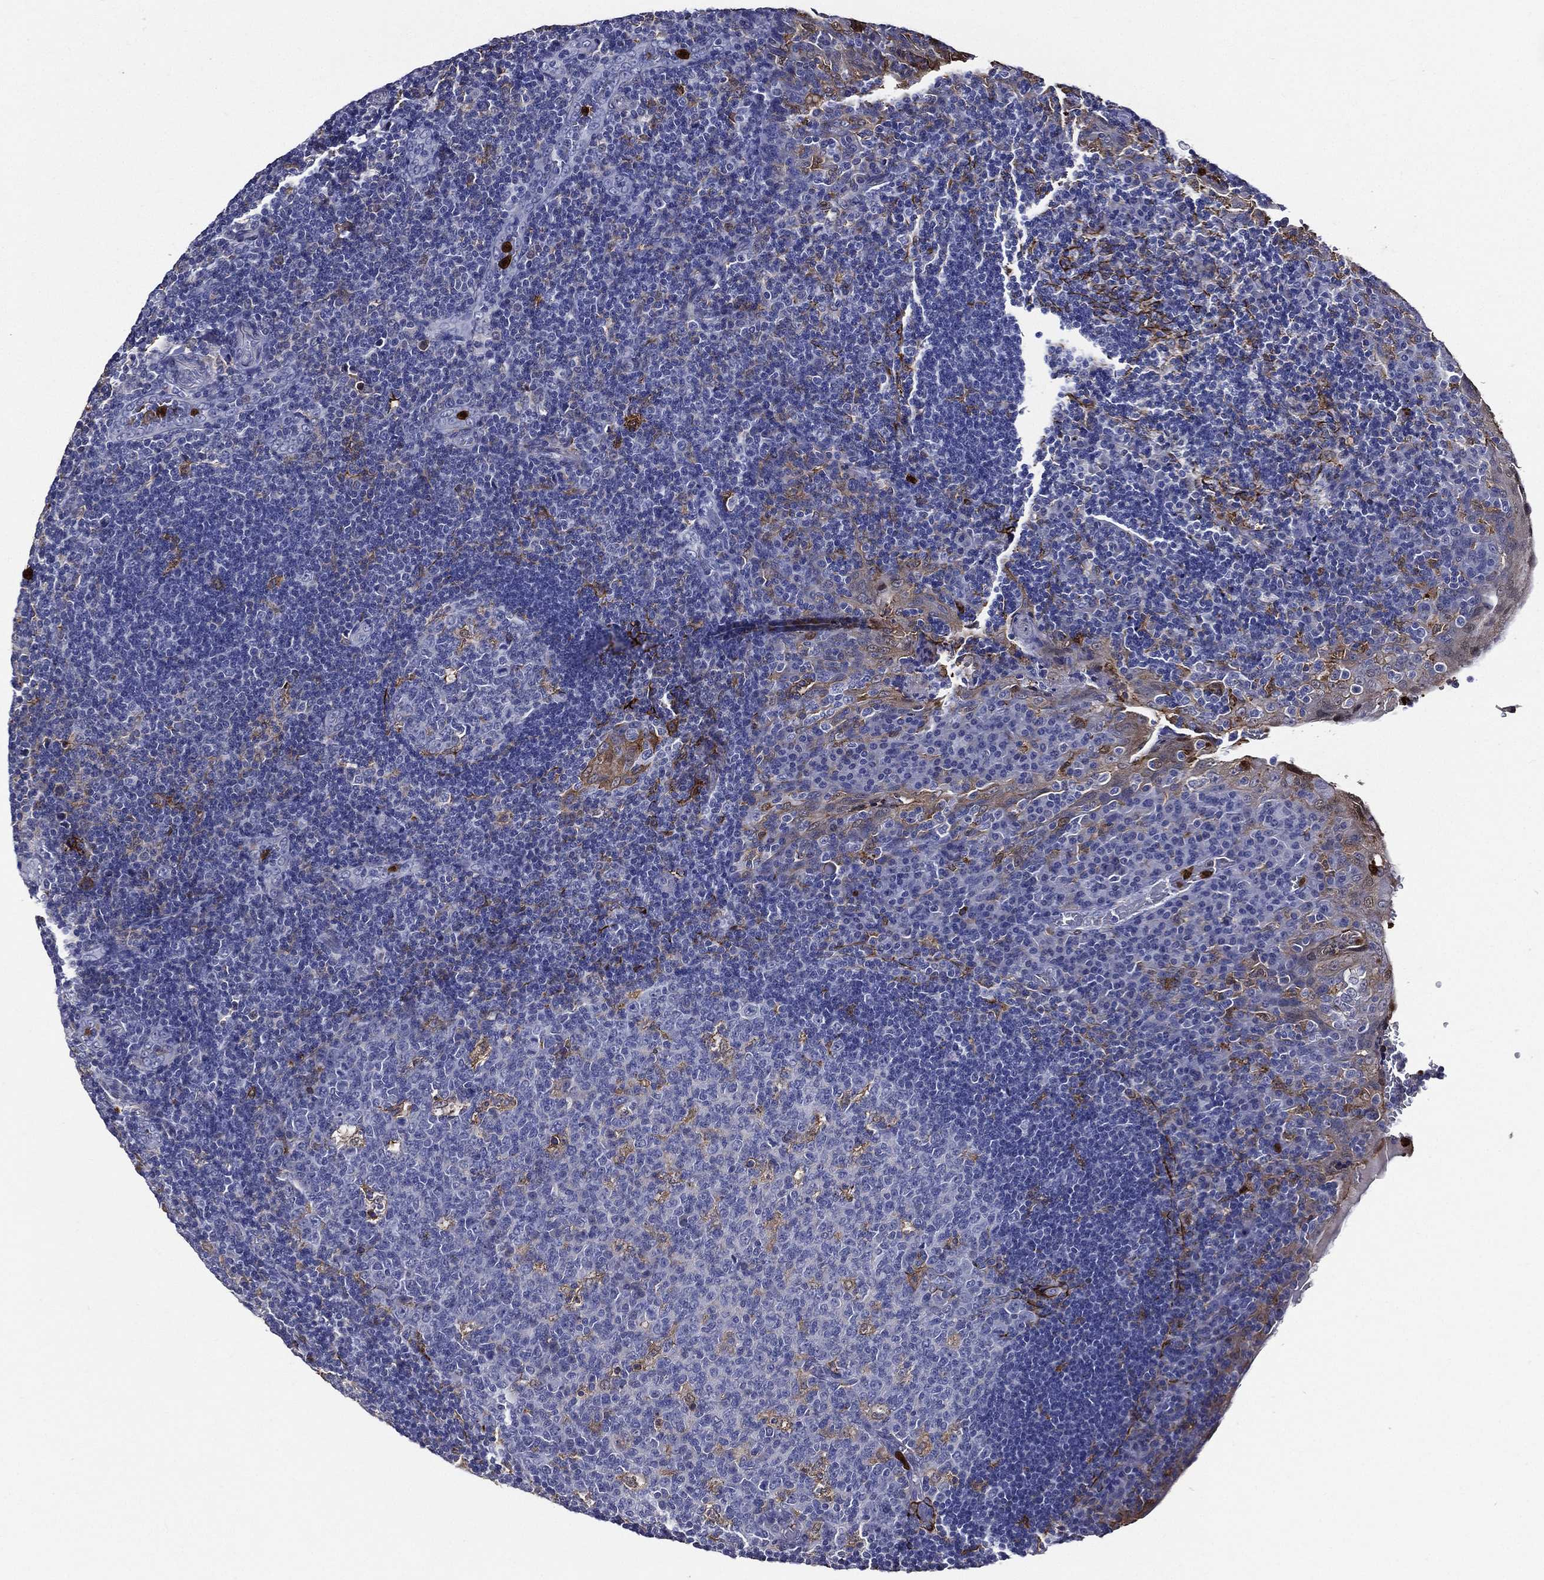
{"staining": {"intensity": "moderate", "quantity": "<25%", "location": "cytoplasmic/membranous"}, "tissue": "tonsil", "cell_type": "Germinal center cells", "image_type": "normal", "snomed": [{"axis": "morphology", "description": "Normal tissue, NOS"}, {"axis": "topography", "description": "Tonsil"}], "caption": "Protein staining exhibits moderate cytoplasmic/membranous positivity in about <25% of germinal center cells in normal tonsil.", "gene": "GPR171", "patient": {"sex": "male", "age": 17}}